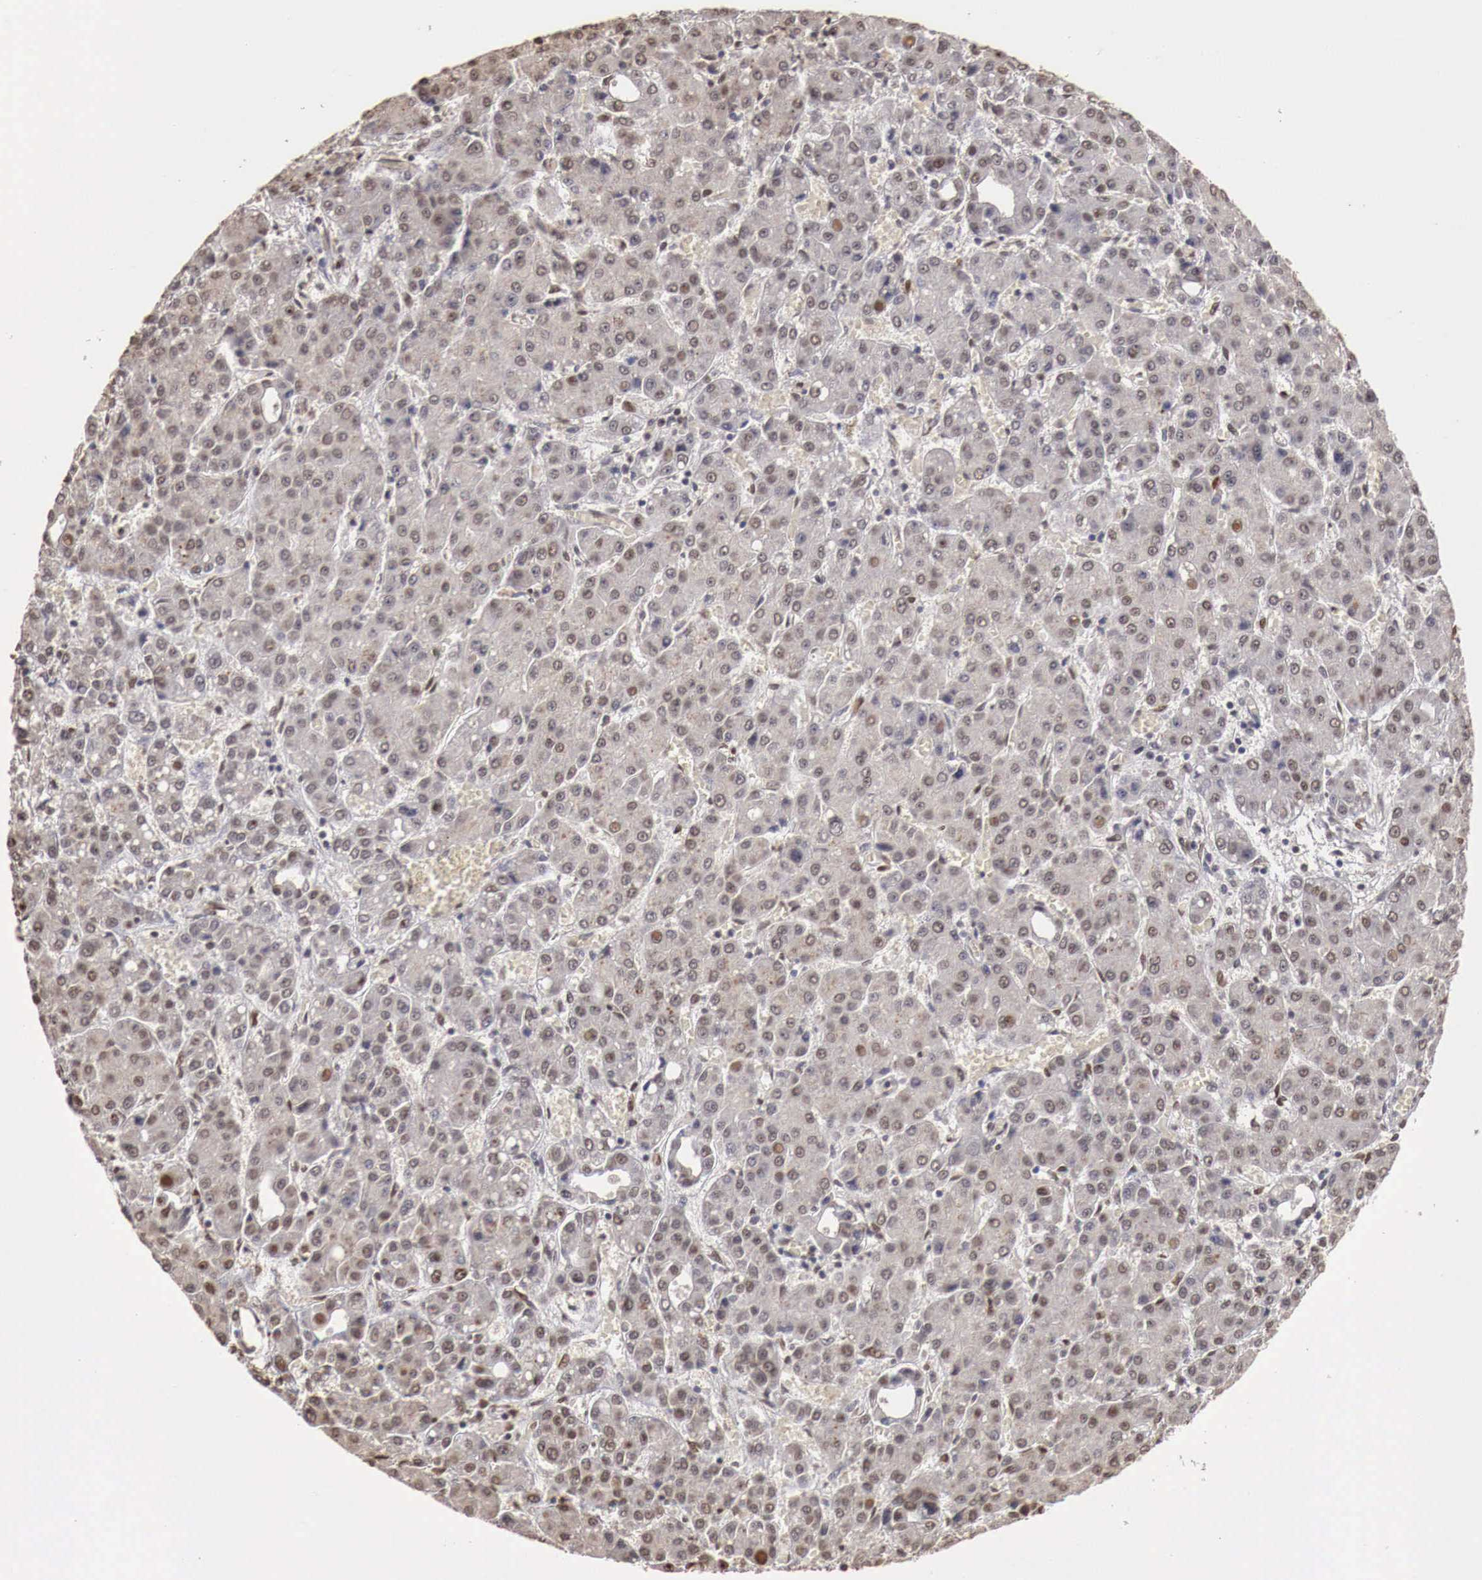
{"staining": {"intensity": "negative", "quantity": "none", "location": "none"}, "tissue": "liver cancer", "cell_type": "Tumor cells", "image_type": "cancer", "snomed": [{"axis": "morphology", "description": "Carcinoma, Hepatocellular, NOS"}, {"axis": "topography", "description": "Liver"}], "caption": "IHC histopathology image of neoplastic tissue: human liver hepatocellular carcinoma stained with DAB exhibits no significant protein staining in tumor cells.", "gene": "KHDRBS2", "patient": {"sex": "male", "age": 69}}